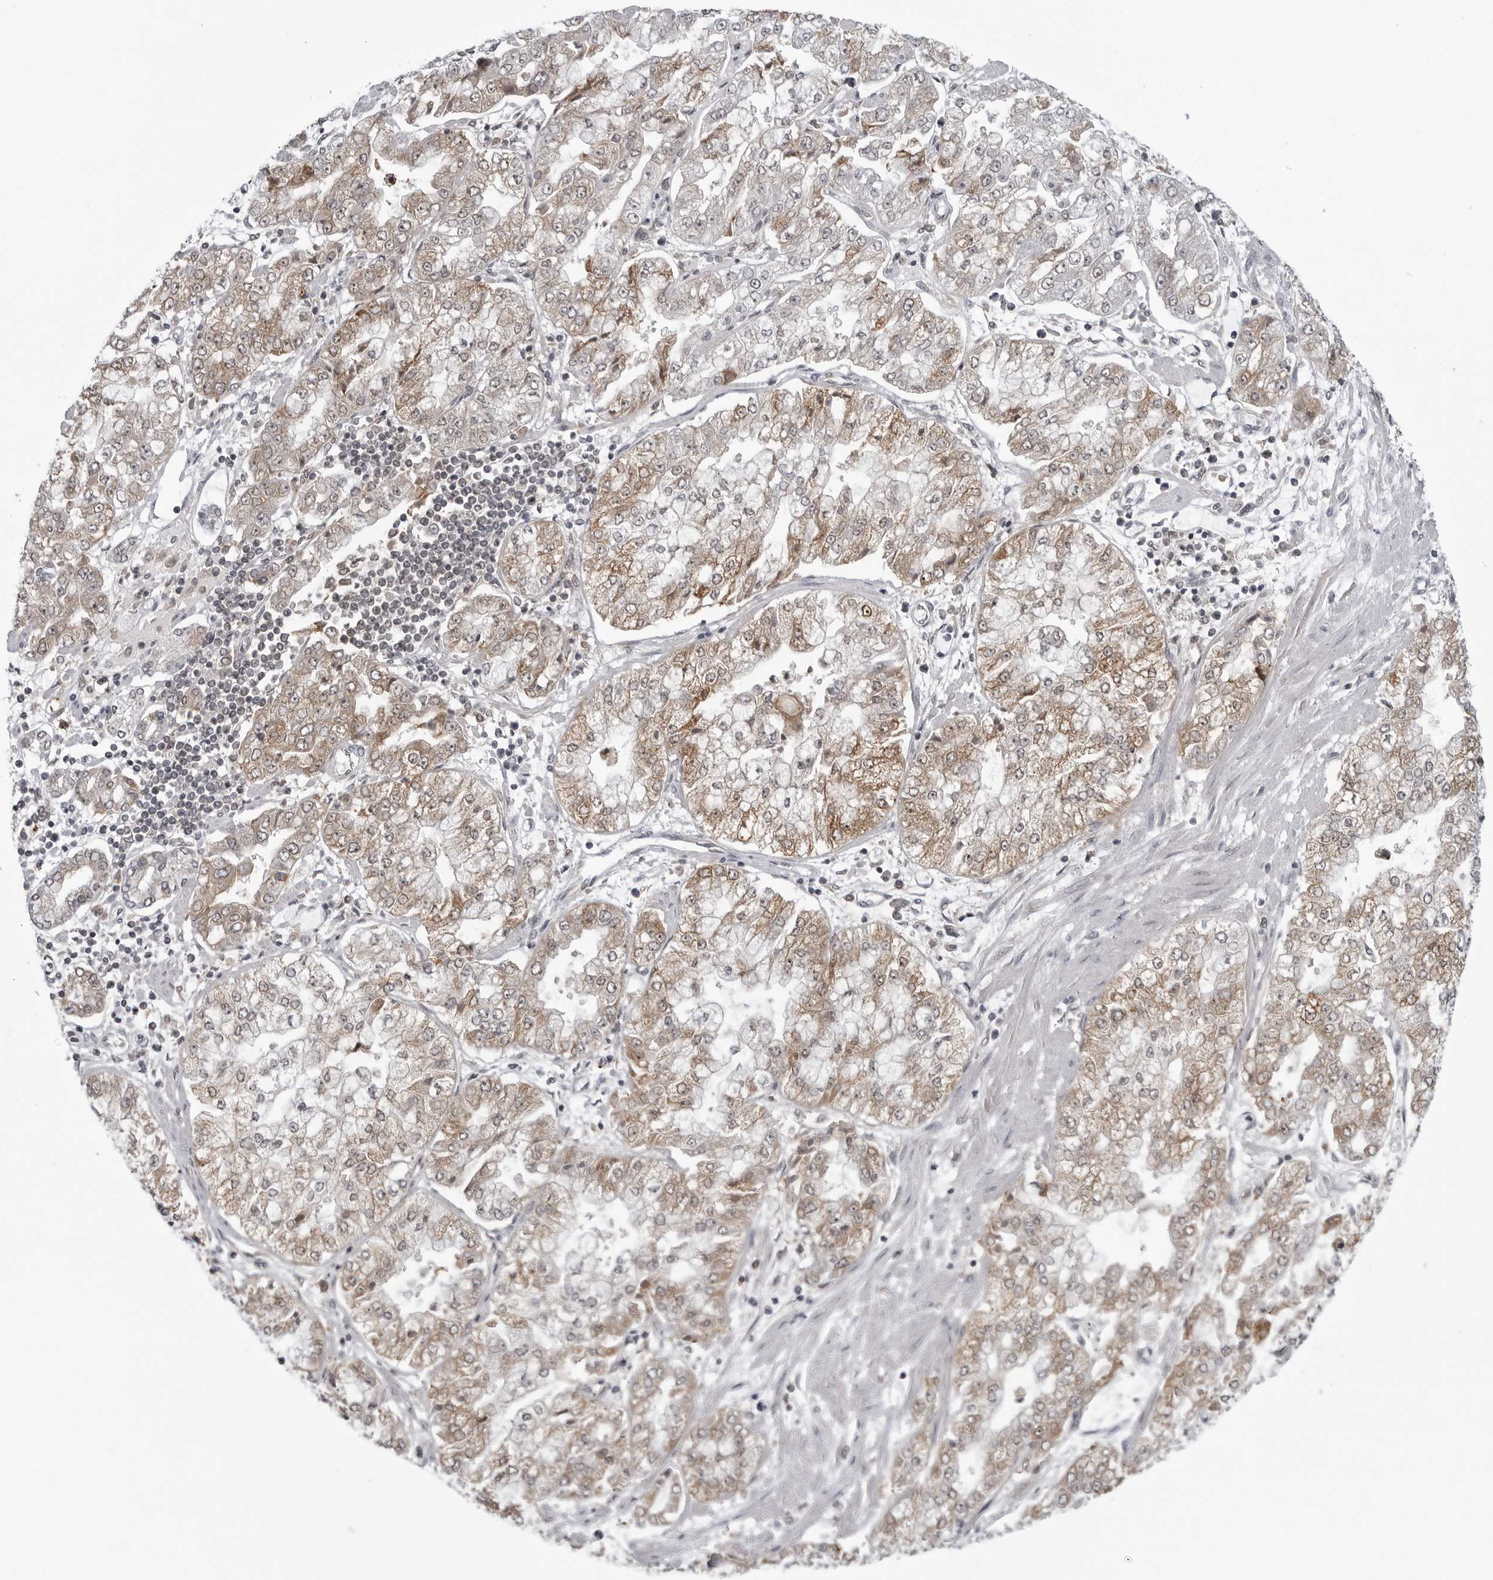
{"staining": {"intensity": "moderate", "quantity": ">75%", "location": "cytoplasmic/membranous"}, "tissue": "stomach cancer", "cell_type": "Tumor cells", "image_type": "cancer", "snomed": [{"axis": "morphology", "description": "Adenocarcinoma, NOS"}, {"axis": "topography", "description": "Stomach"}], "caption": "The image displays a brown stain indicating the presence of a protein in the cytoplasmic/membranous of tumor cells in stomach cancer.", "gene": "C8orf58", "patient": {"sex": "male", "age": 76}}